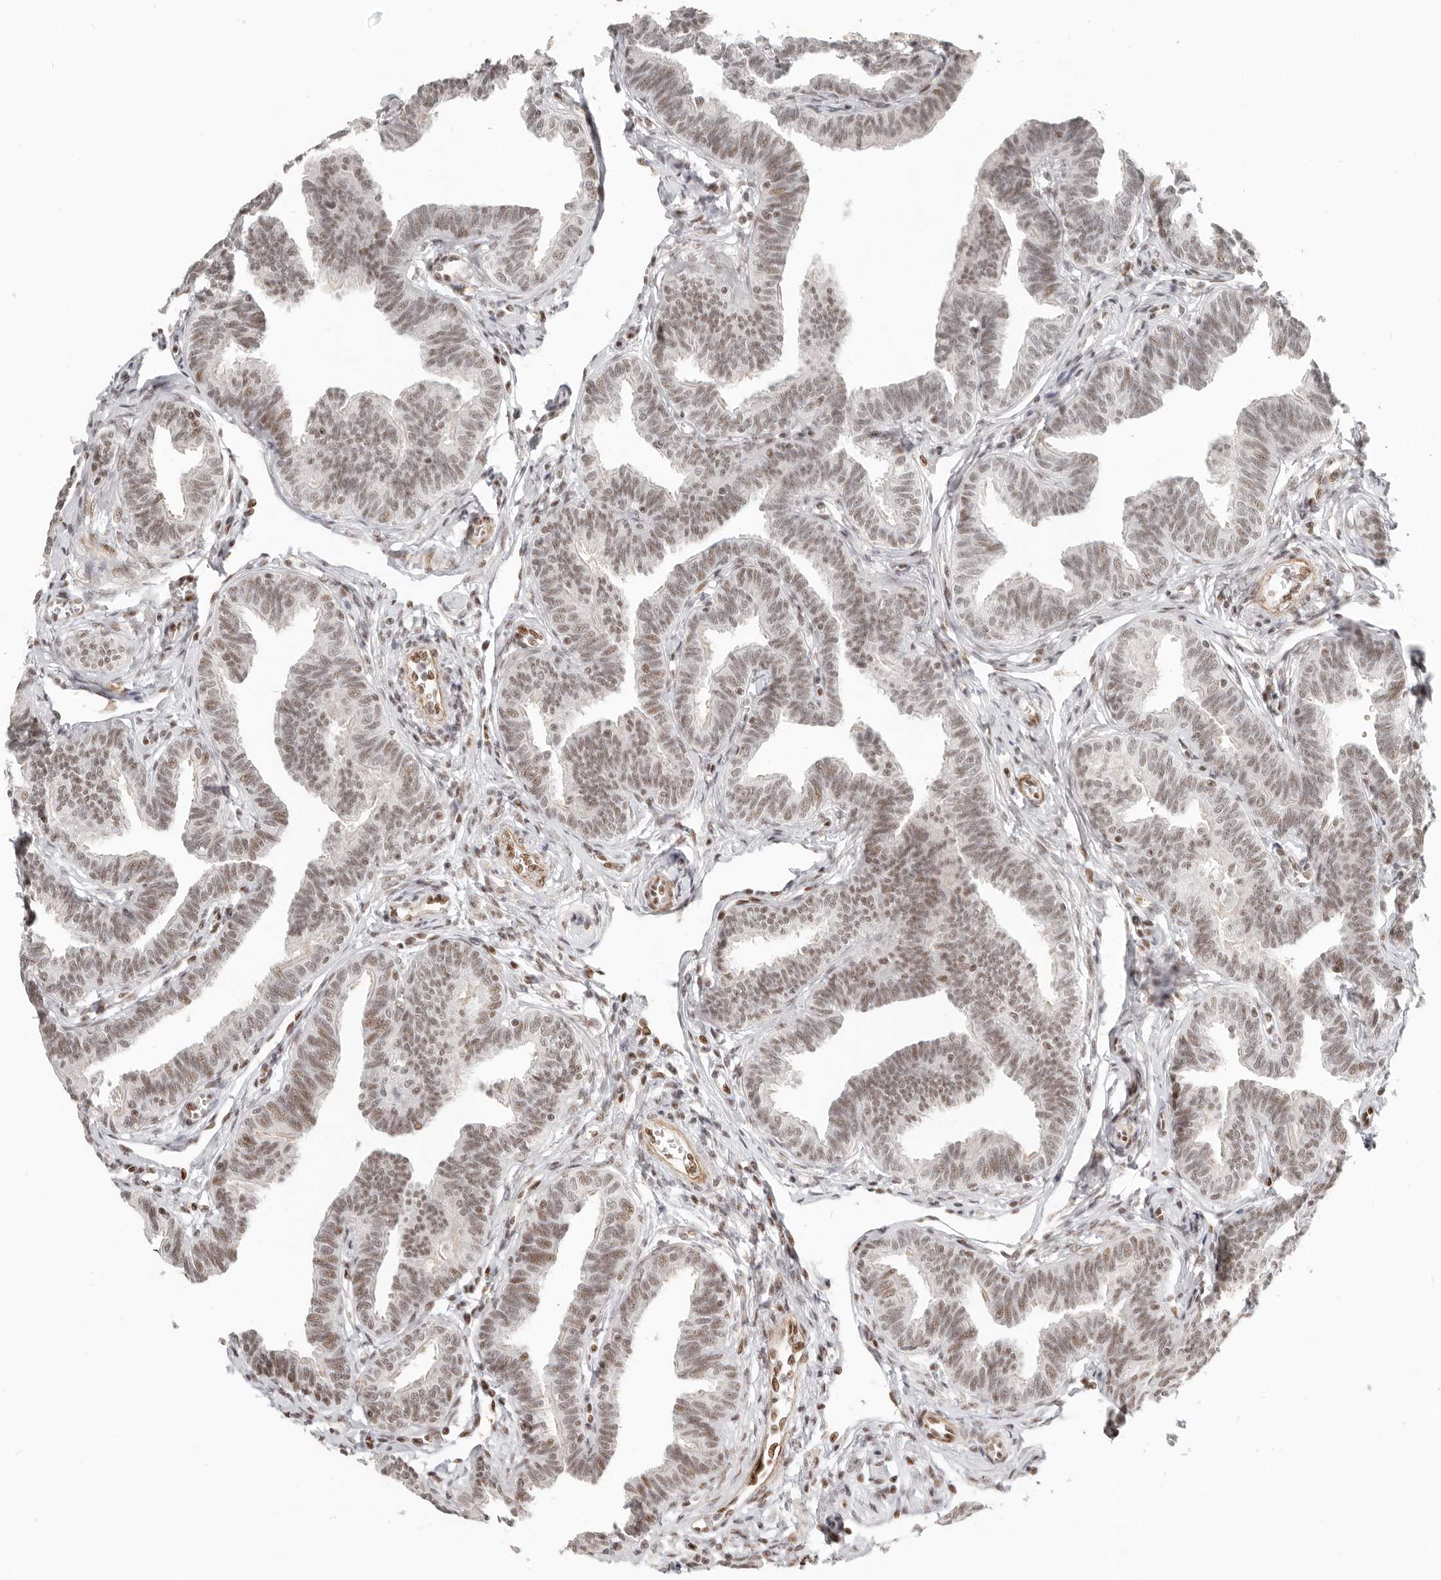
{"staining": {"intensity": "moderate", "quantity": ">75%", "location": "nuclear"}, "tissue": "fallopian tube", "cell_type": "Glandular cells", "image_type": "normal", "snomed": [{"axis": "morphology", "description": "Normal tissue, NOS"}, {"axis": "topography", "description": "Fallopian tube"}, {"axis": "topography", "description": "Ovary"}], "caption": "Normal fallopian tube exhibits moderate nuclear positivity in approximately >75% of glandular cells, visualized by immunohistochemistry.", "gene": "GABPA", "patient": {"sex": "female", "age": 23}}